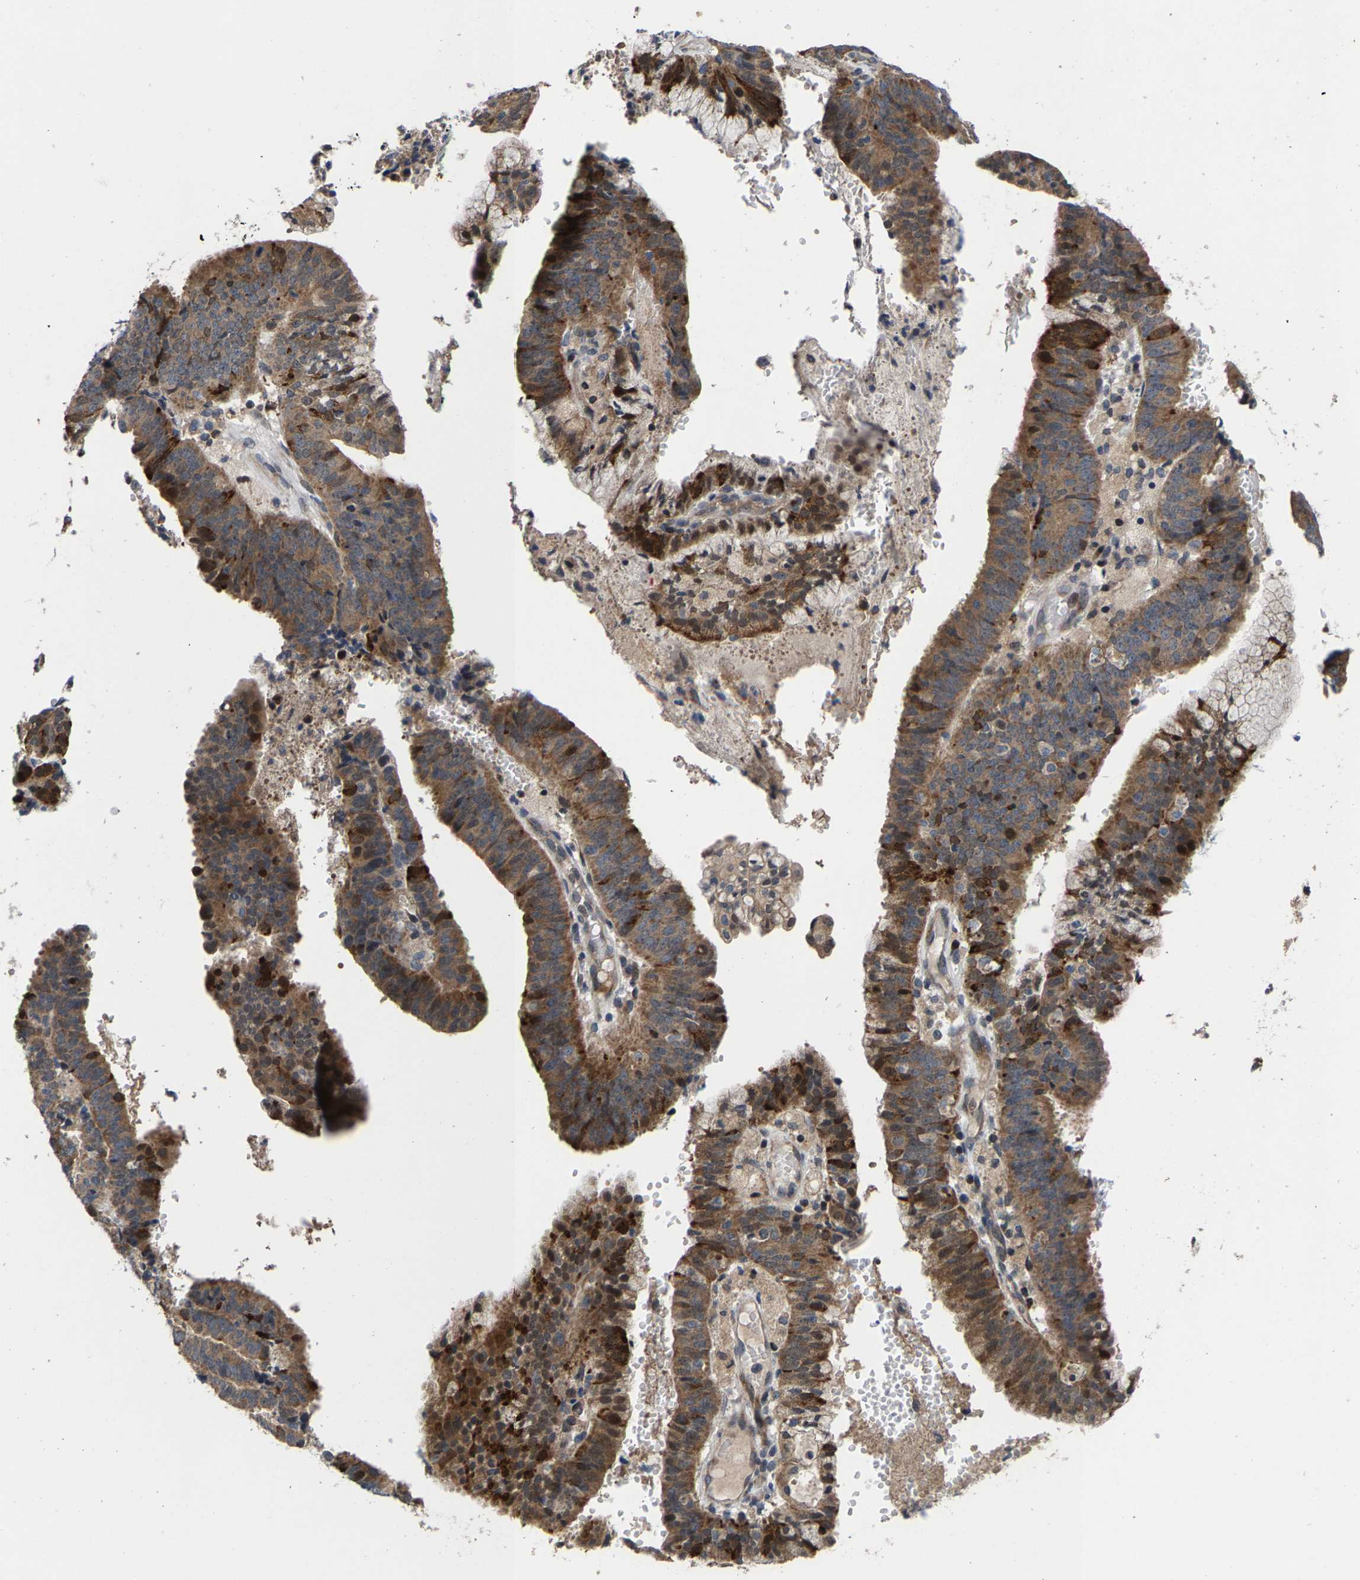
{"staining": {"intensity": "moderate", "quantity": ">75%", "location": "cytoplasmic/membranous"}, "tissue": "endometrial cancer", "cell_type": "Tumor cells", "image_type": "cancer", "snomed": [{"axis": "morphology", "description": "Adenocarcinoma, NOS"}, {"axis": "topography", "description": "Endometrium"}], "caption": "A brown stain labels moderate cytoplasmic/membranous positivity of a protein in endometrial cancer tumor cells.", "gene": "TDRKH", "patient": {"sex": "female", "age": 63}}